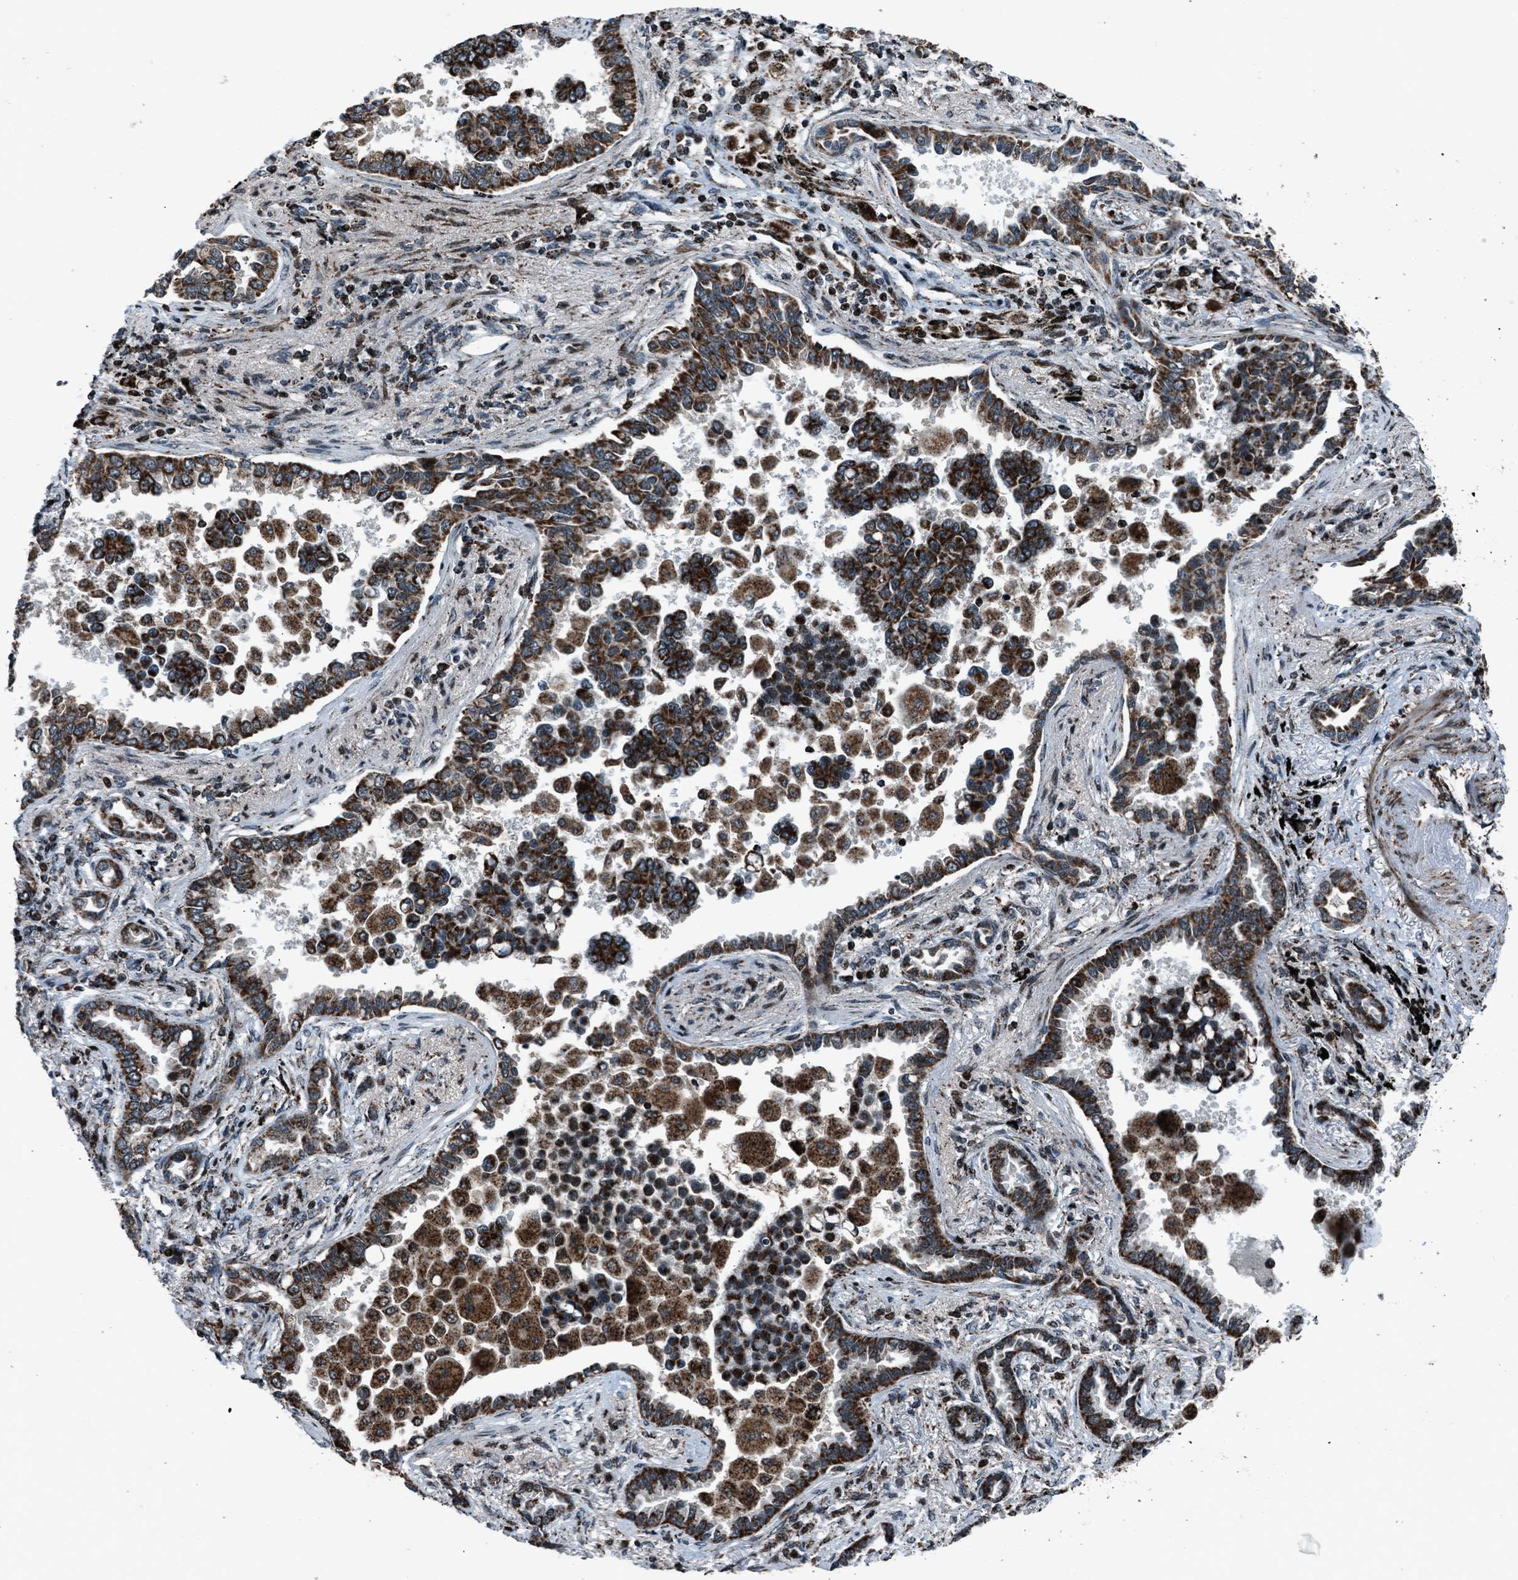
{"staining": {"intensity": "strong", "quantity": ">75%", "location": "cytoplasmic/membranous"}, "tissue": "lung cancer", "cell_type": "Tumor cells", "image_type": "cancer", "snomed": [{"axis": "morphology", "description": "Normal tissue, NOS"}, {"axis": "morphology", "description": "Adenocarcinoma, NOS"}, {"axis": "topography", "description": "Lung"}], "caption": "Immunohistochemical staining of human adenocarcinoma (lung) displays high levels of strong cytoplasmic/membranous staining in approximately >75% of tumor cells. (DAB (3,3'-diaminobenzidine) = brown stain, brightfield microscopy at high magnification).", "gene": "MORC3", "patient": {"sex": "male", "age": 59}}